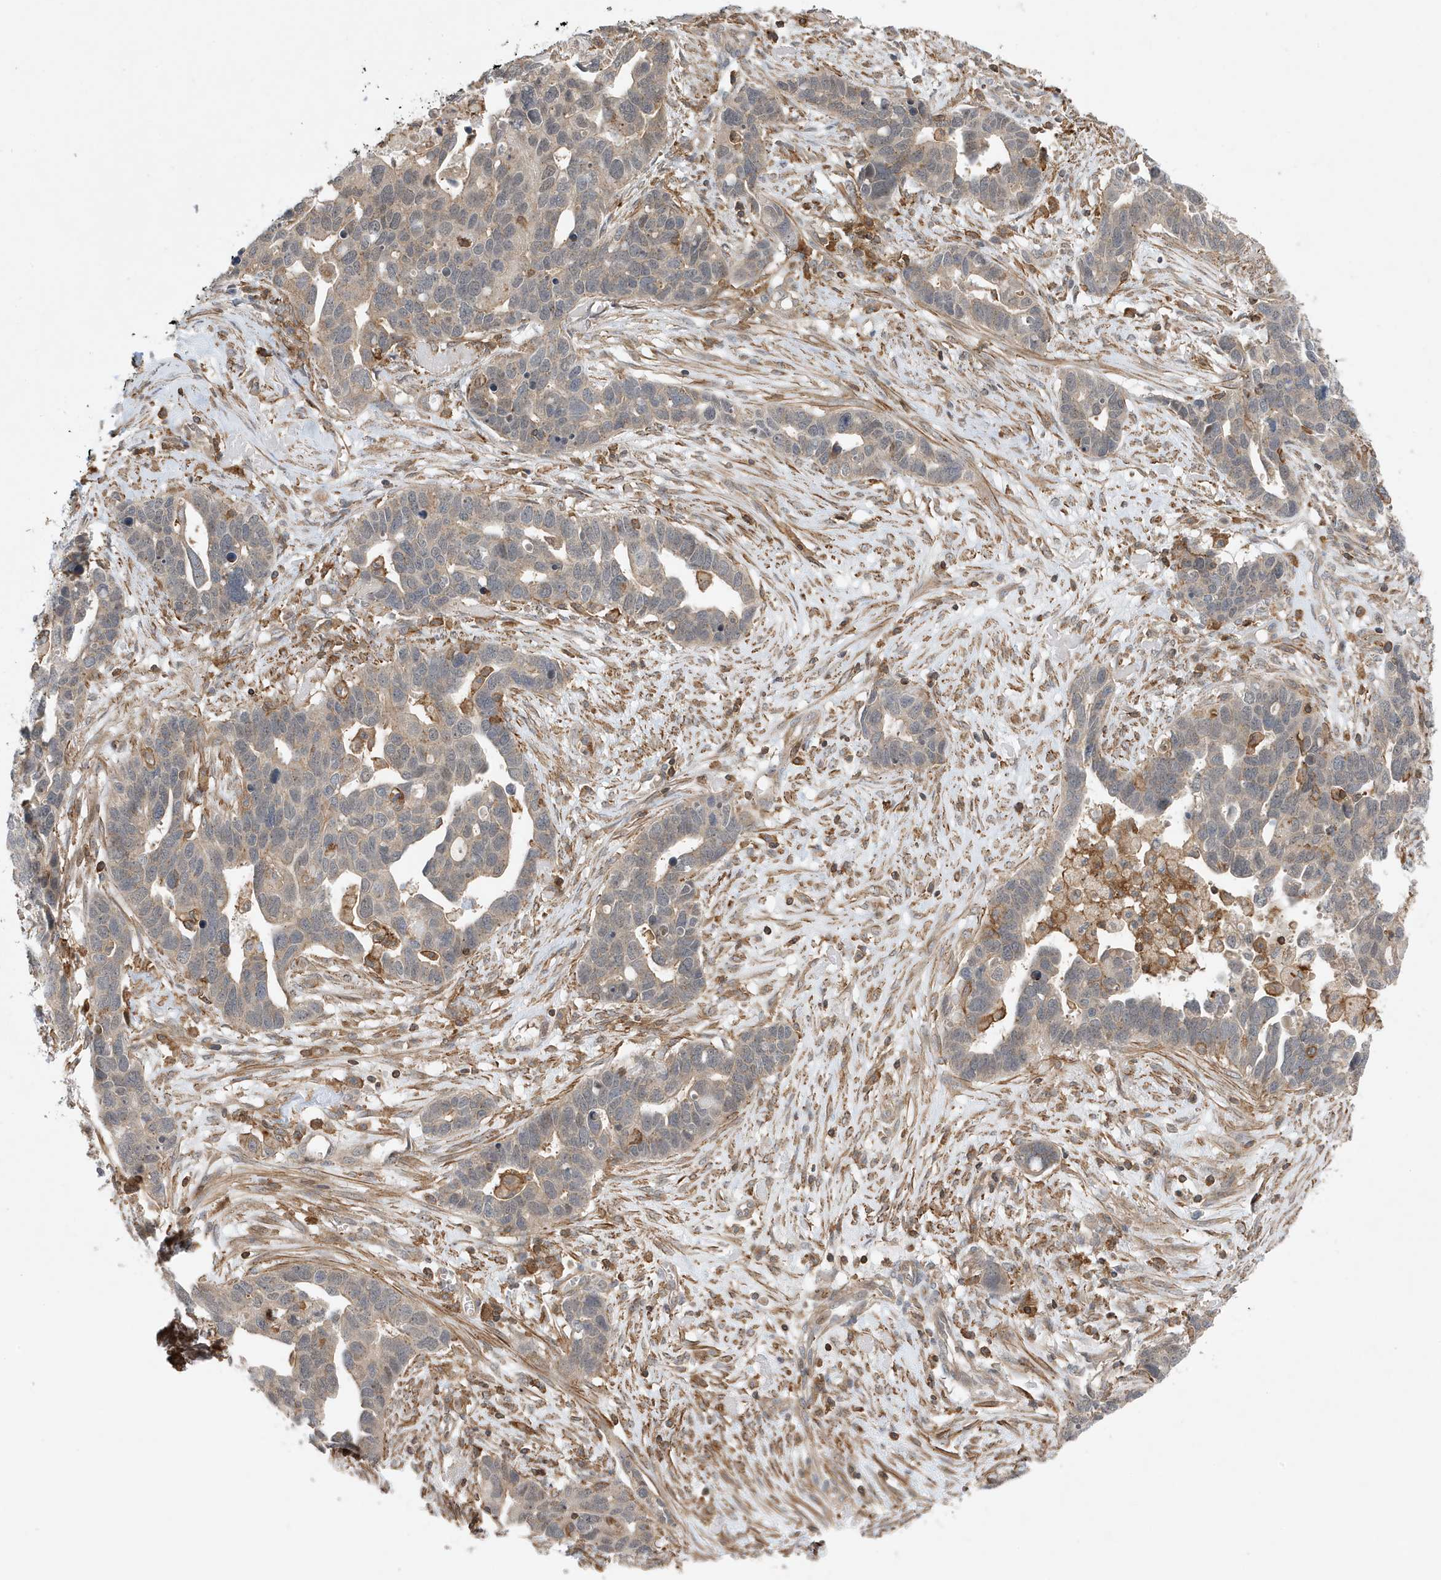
{"staining": {"intensity": "weak", "quantity": "<25%", "location": "cytoplasmic/membranous,nuclear"}, "tissue": "ovarian cancer", "cell_type": "Tumor cells", "image_type": "cancer", "snomed": [{"axis": "morphology", "description": "Cystadenocarcinoma, serous, NOS"}, {"axis": "topography", "description": "Ovary"}], "caption": "An immunohistochemistry micrograph of ovarian serous cystadenocarcinoma is shown. There is no staining in tumor cells of ovarian serous cystadenocarcinoma. (Immunohistochemistry, brightfield microscopy, high magnification).", "gene": "TATDN3", "patient": {"sex": "female", "age": 54}}